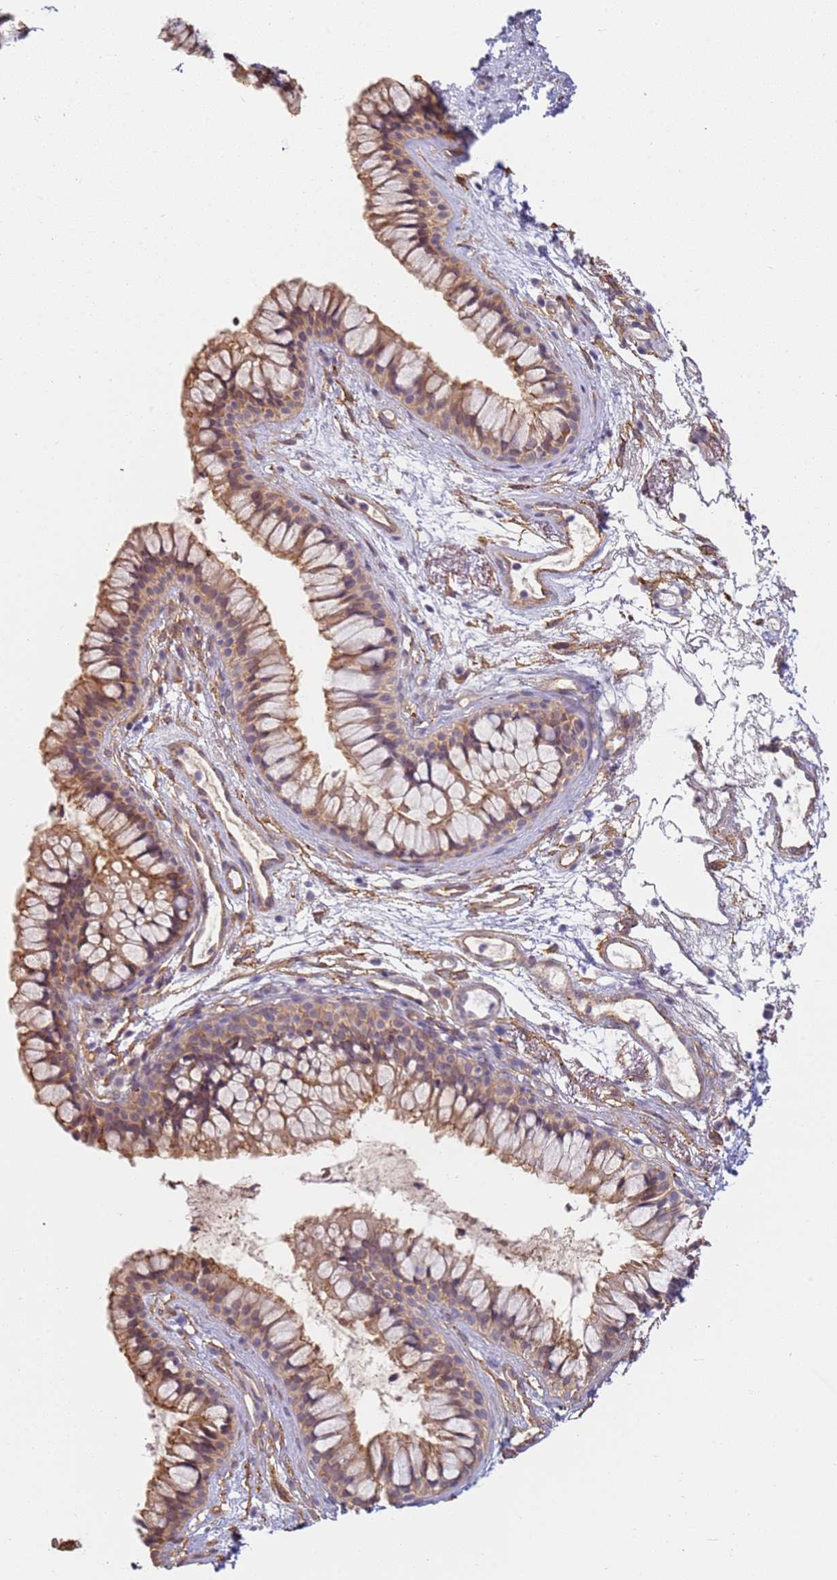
{"staining": {"intensity": "moderate", "quantity": ">75%", "location": "cytoplasmic/membranous,nuclear"}, "tissue": "nasopharynx", "cell_type": "Respiratory epithelial cells", "image_type": "normal", "snomed": [{"axis": "morphology", "description": "Normal tissue, NOS"}, {"axis": "topography", "description": "Nasopharynx"}], "caption": "A high-resolution photomicrograph shows immunohistochemistry staining of normal nasopharynx, which demonstrates moderate cytoplasmic/membranous,nuclear staining in about >75% of respiratory epithelial cells. Nuclei are stained in blue.", "gene": "WDR93", "patient": {"sex": "male", "age": 82}}